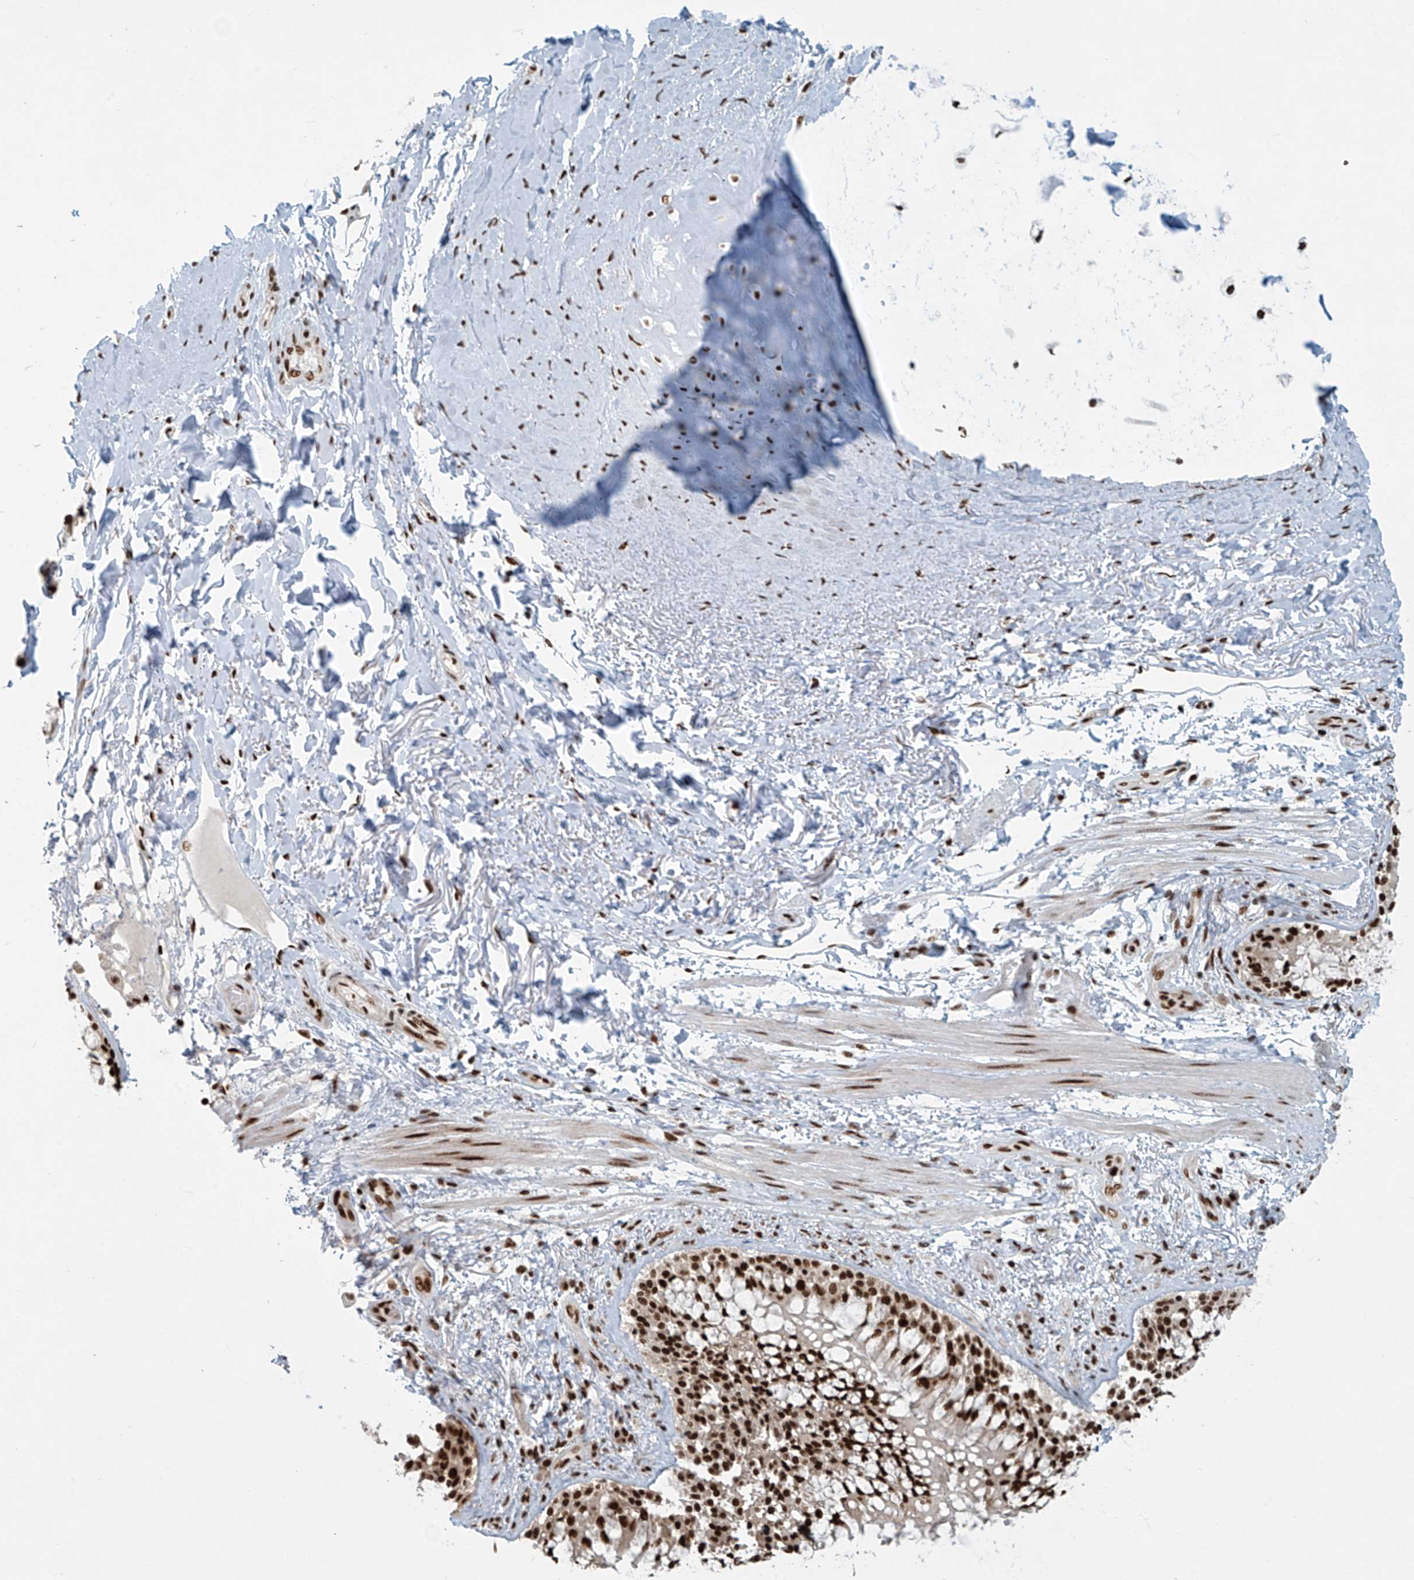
{"staining": {"intensity": "strong", "quantity": ">75%", "location": "nuclear"}, "tissue": "adipose tissue", "cell_type": "Adipocytes", "image_type": "normal", "snomed": [{"axis": "morphology", "description": "Normal tissue, NOS"}, {"axis": "topography", "description": "Cartilage tissue"}, {"axis": "topography", "description": "Bronchus"}, {"axis": "topography", "description": "Lung"}, {"axis": "topography", "description": "Peripheral nerve tissue"}], "caption": "IHC staining of benign adipose tissue, which demonstrates high levels of strong nuclear expression in about >75% of adipocytes indicating strong nuclear protein staining. The staining was performed using DAB (brown) for protein detection and nuclei were counterstained in hematoxylin (blue).", "gene": "FAM193B", "patient": {"sex": "female", "age": 49}}